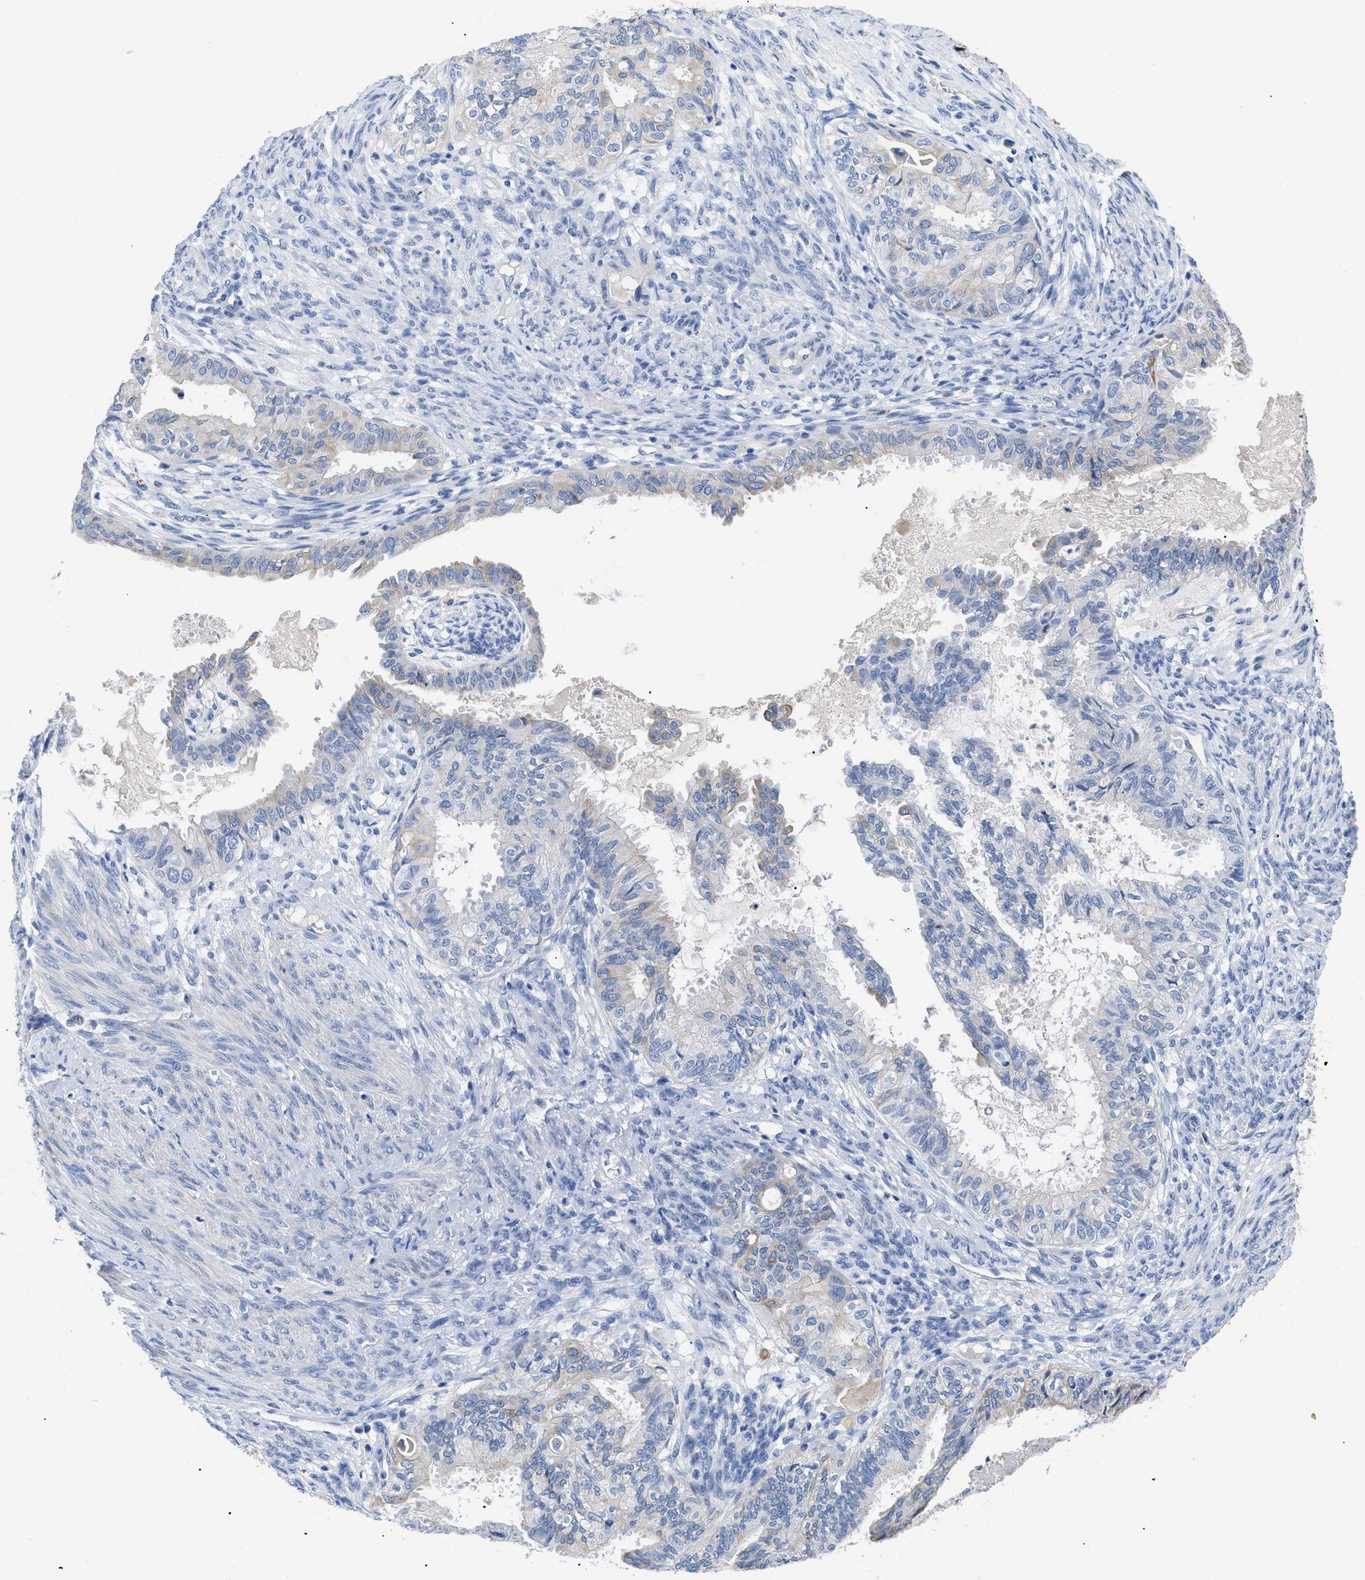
{"staining": {"intensity": "negative", "quantity": "none", "location": "none"}, "tissue": "cervical cancer", "cell_type": "Tumor cells", "image_type": "cancer", "snomed": [{"axis": "morphology", "description": "Normal tissue, NOS"}, {"axis": "morphology", "description": "Adenocarcinoma, NOS"}, {"axis": "topography", "description": "Cervix"}, {"axis": "topography", "description": "Endometrium"}], "caption": "Immunohistochemical staining of human cervical adenocarcinoma displays no significant expression in tumor cells. The staining was performed using DAB (3,3'-diaminobenzidine) to visualize the protein expression in brown, while the nuclei were stained in blue with hematoxylin (Magnification: 20x).", "gene": "TMEM68", "patient": {"sex": "female", "age": 86}}